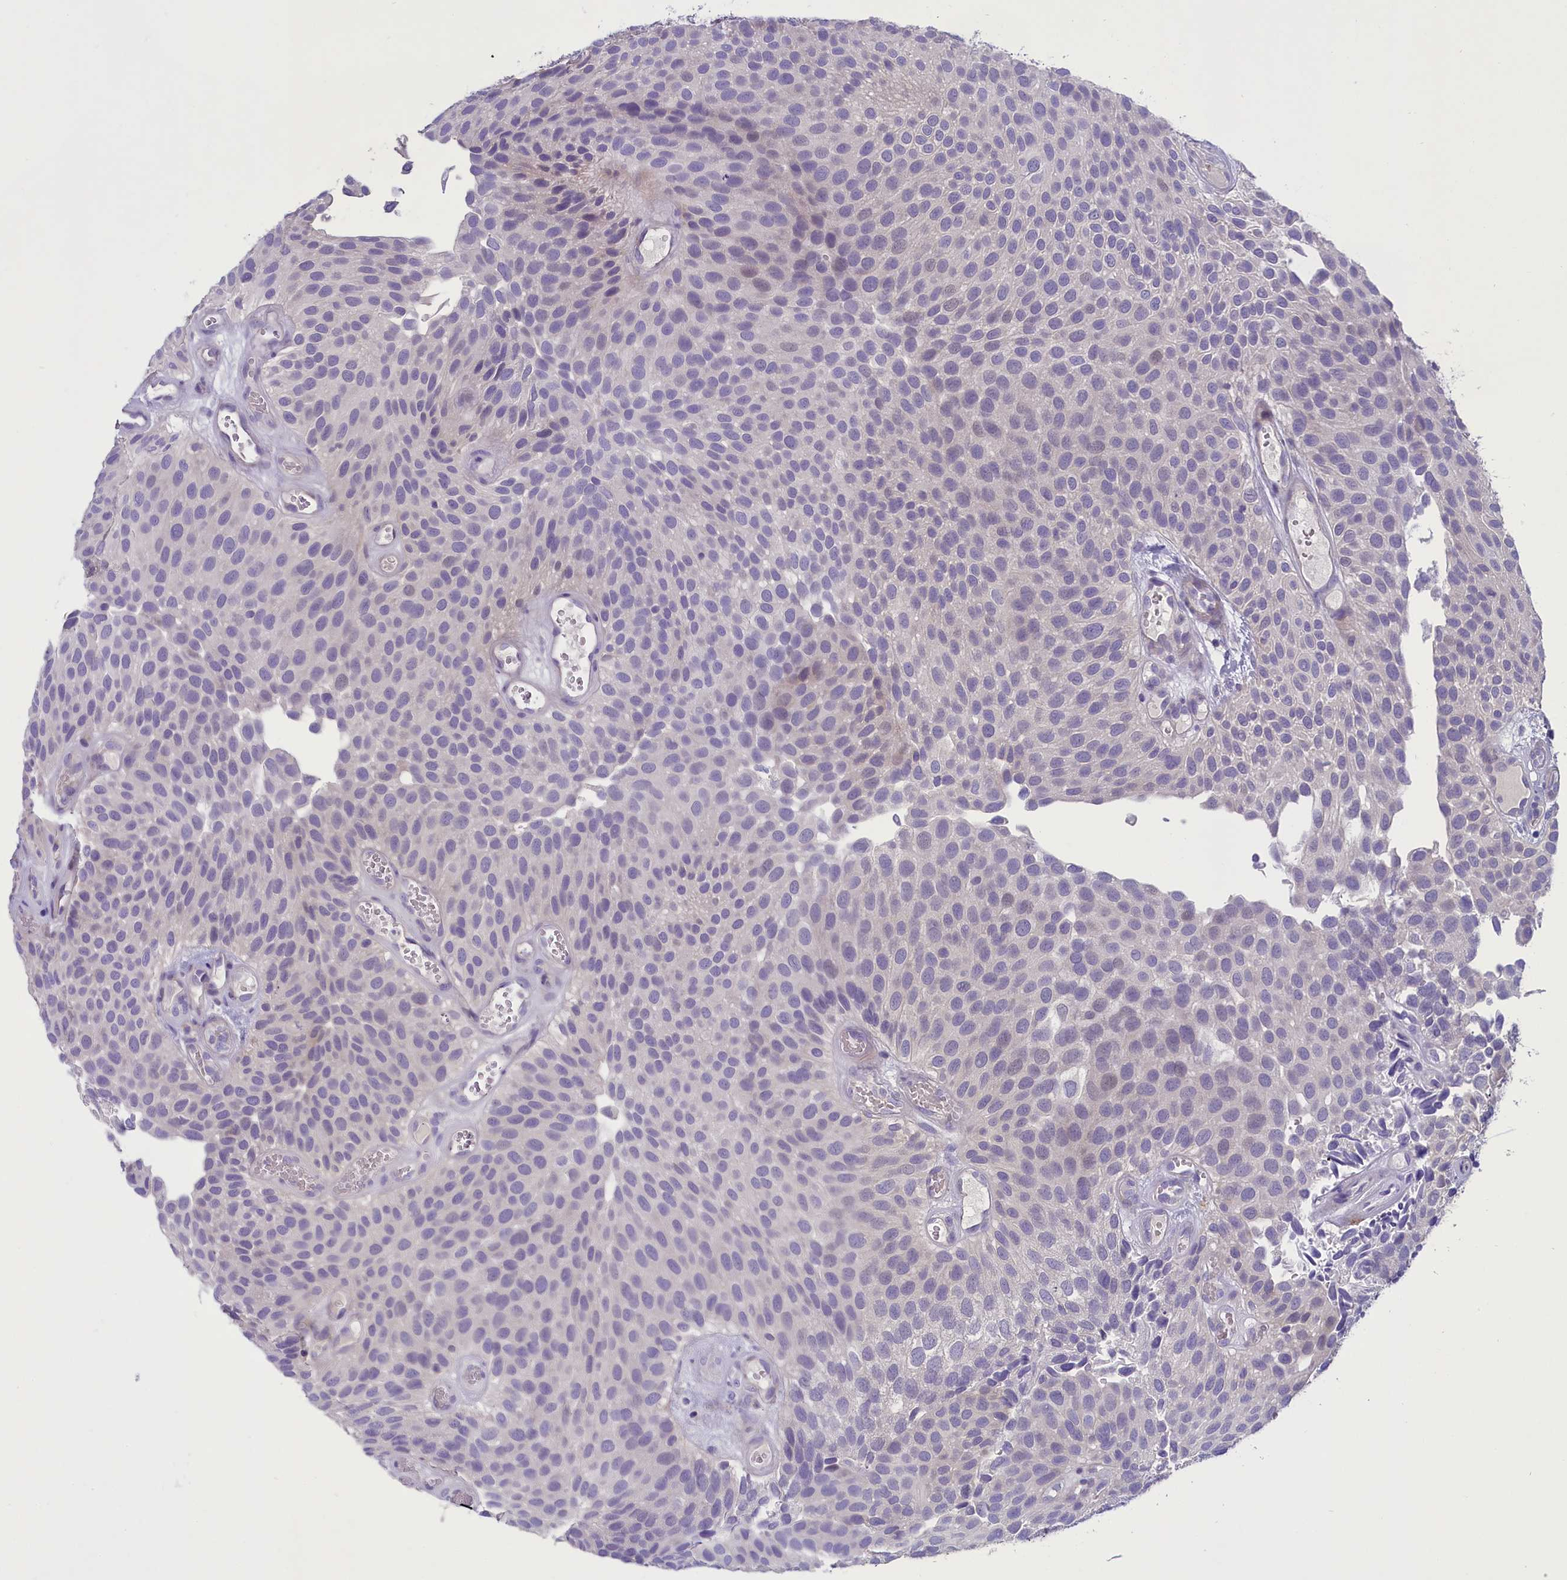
{"staining": {"intensity": "weak", "quantity": "<25%", "location": "cytoplasmic/membranous"}, "tissue": "urothelial cancer", "cell_type": "Tumor cells", "image_type": "cancer", "snomed": [{"axis": "morphology", "description": "Urothelial carcinoma, Low grade"}, {"axis": "topography", "description": "Urinary bladder"}], "caption": "Low-grade urothelial carcinoma stained for a protein using IHC demonstrates no positivity tumor cells.", "gene": "ENPP6", "patient": {"sex": "male", "age": 89}}